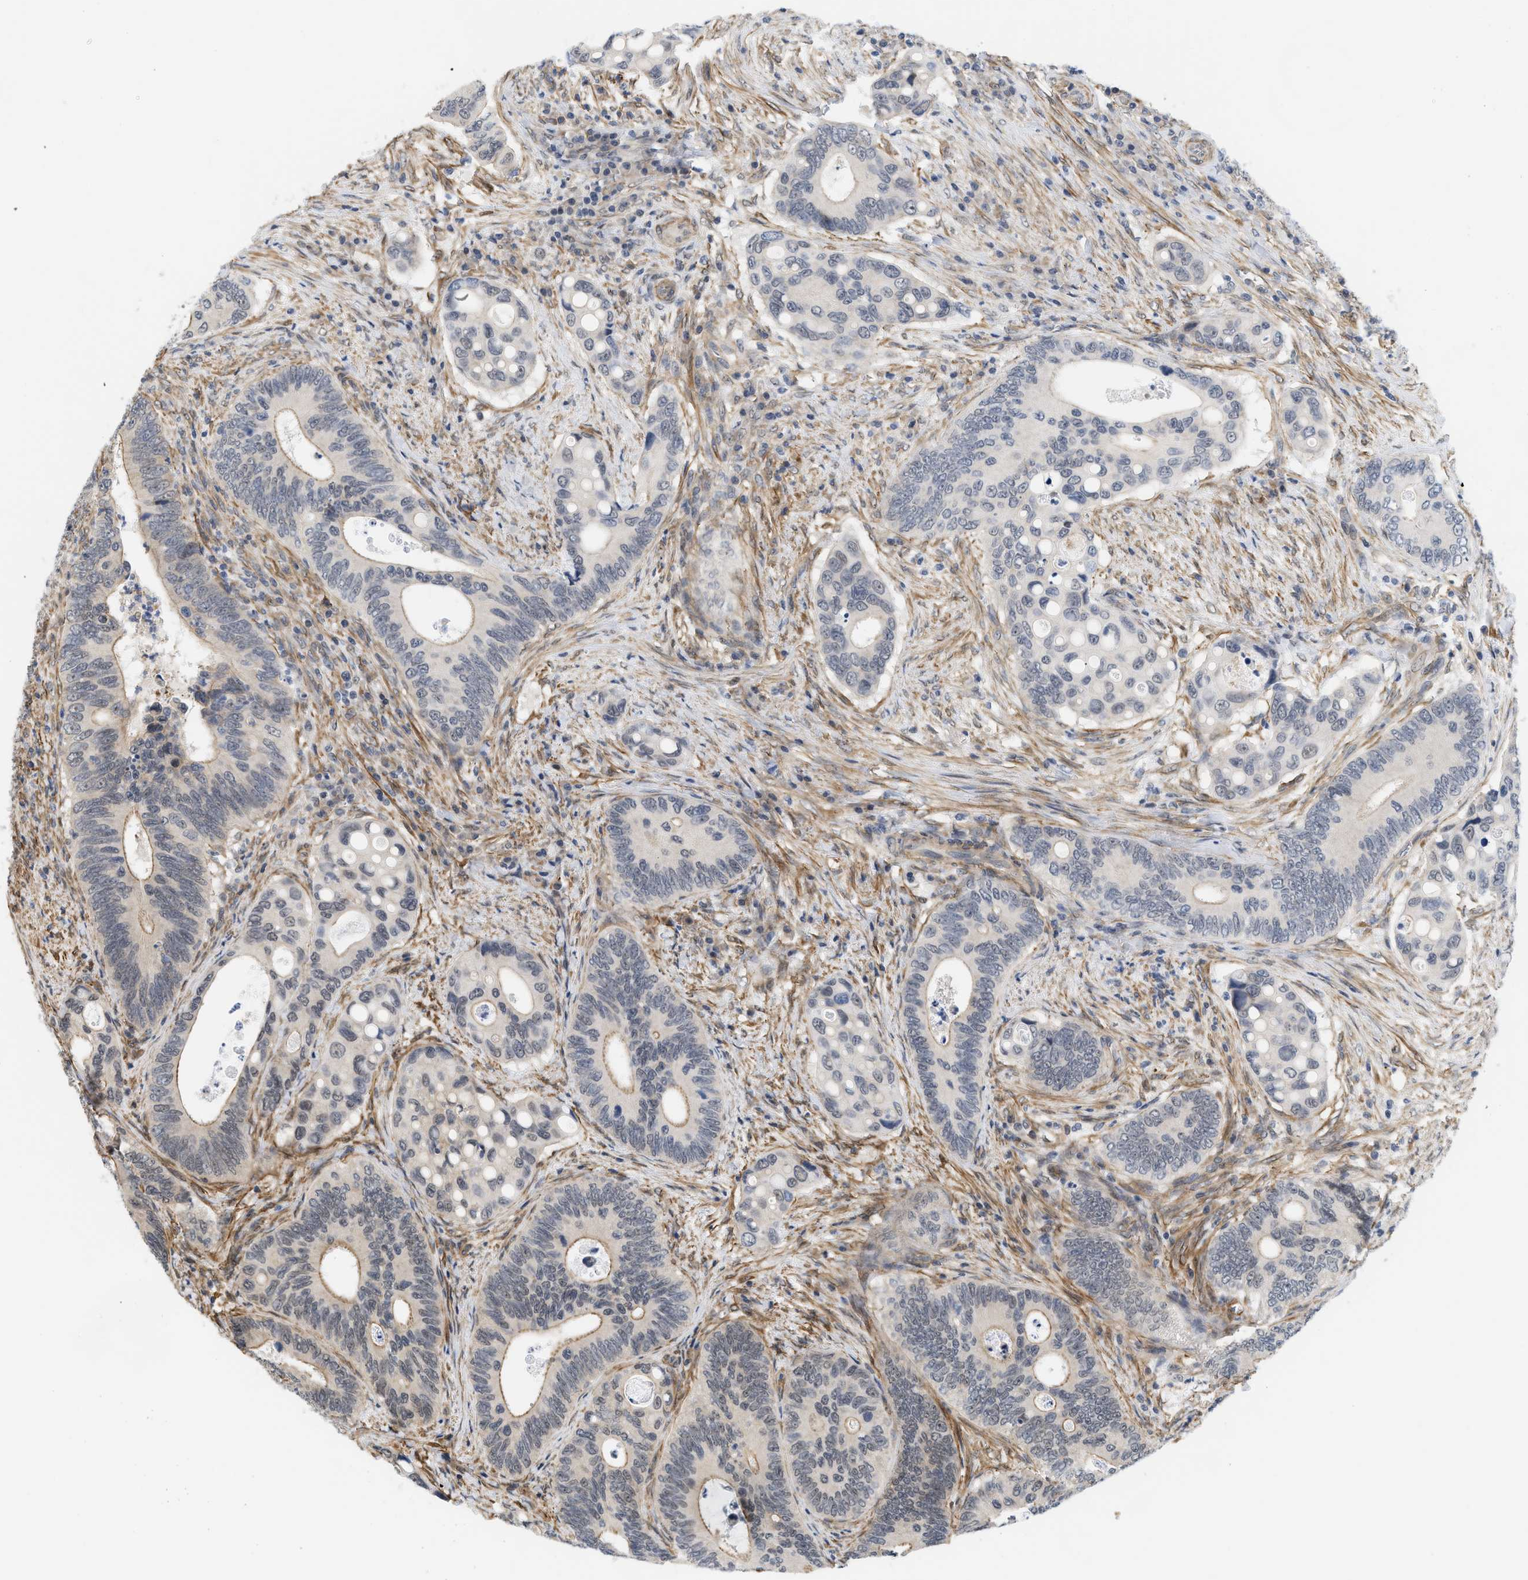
{"staining": {"intensity": "negative", "quantity": "none", "location": "none"}, "tissue": "colorectal cancer", "cell_type": "Tumor cells", "image_type": "cancer", "snomed": [{"axis": "morphology", "description": "Inflammation, NOS"}, {"axis": "morphology", "description": "Adenocarcinoma, NOS"}, {"axis": "topography", "description": "Colon"}], "caption": "There is no significant positivity in tumor cells of adenocarcinoma (colorectal).", "gene": "GPRASP2", "patient": {"sex": "male", "age": 72}}